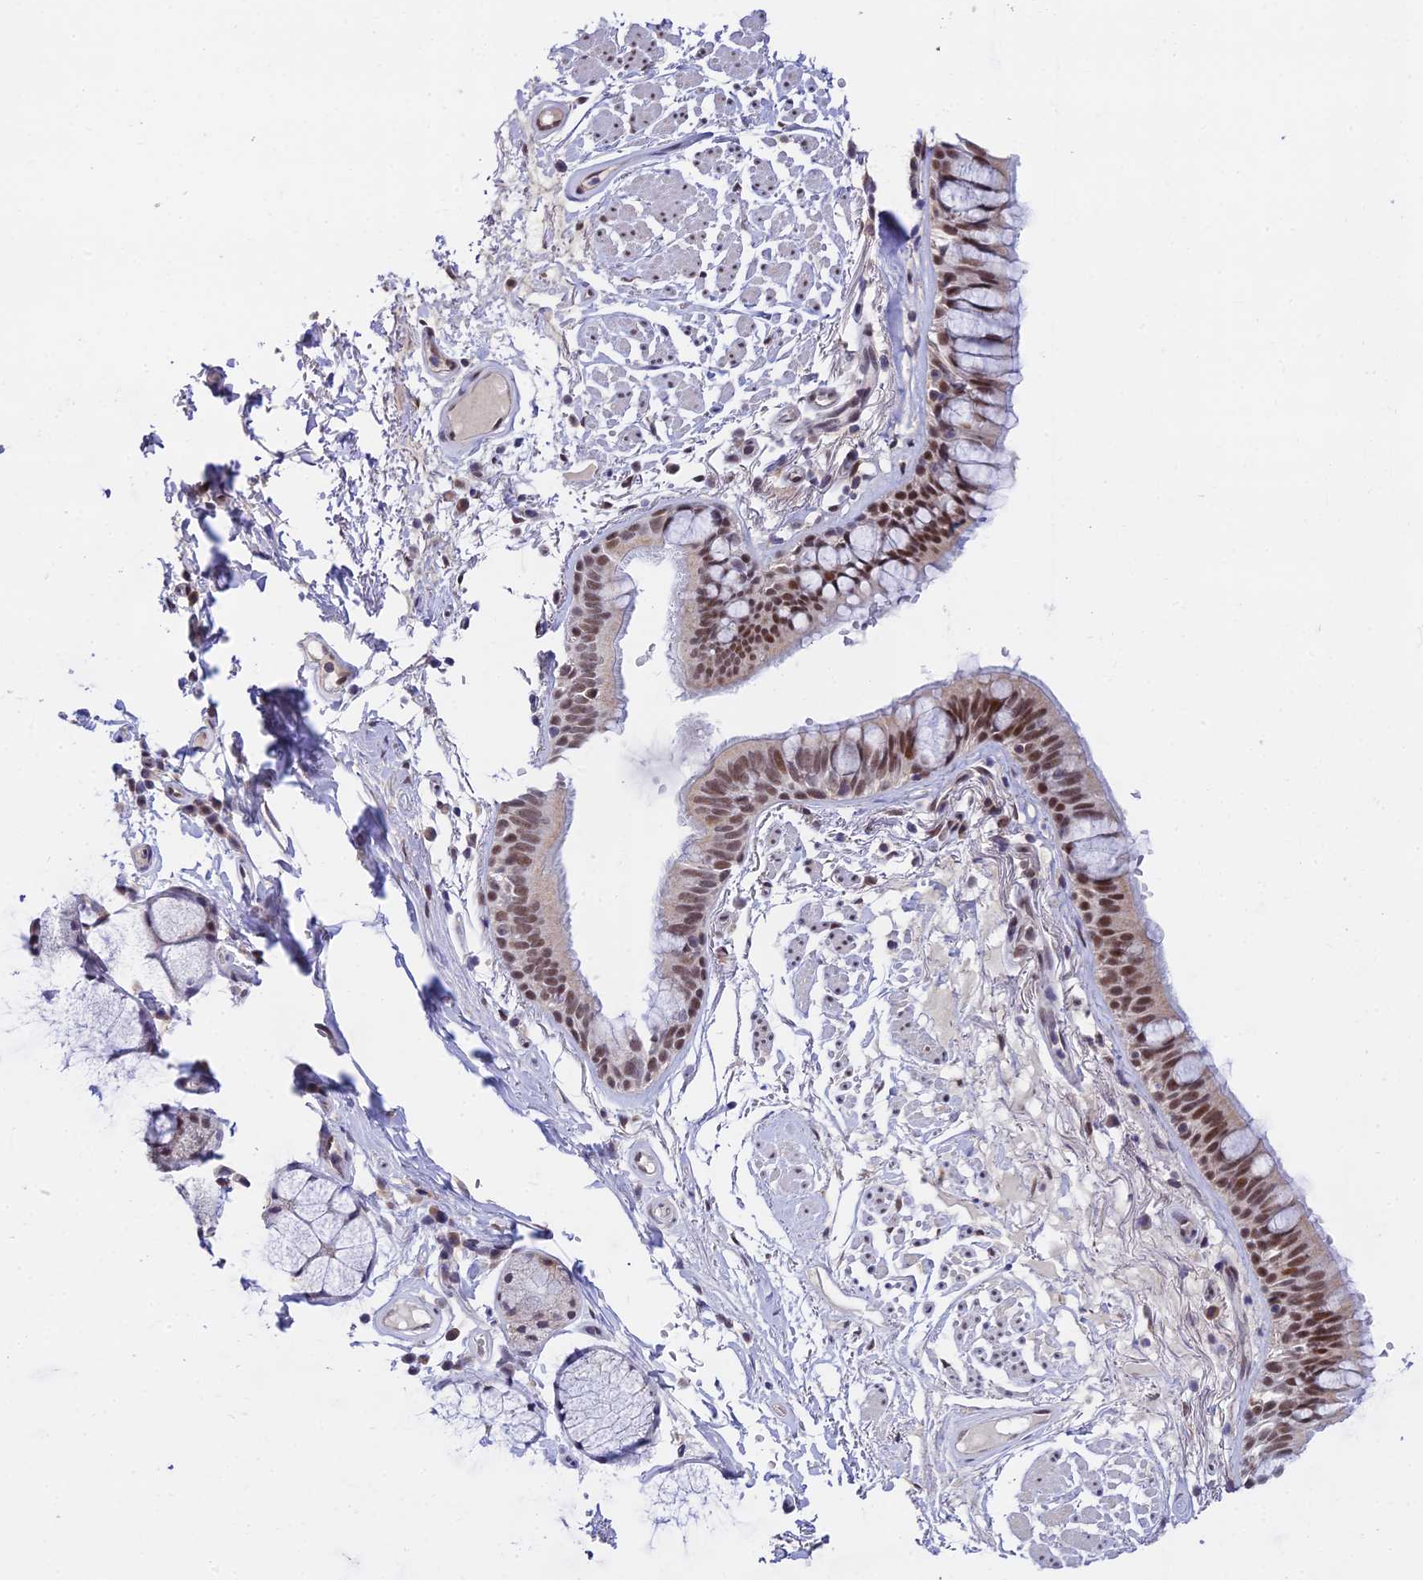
{"staining": {"intensity": "moderate", "quantity": ">75%", "location": "nuclear"}, "tissue": "bronchus", "cell_type": "Respiratory epithelial cells", "image_type": "normal", "snomed": [{"axis": "morphology", "description": "Normal tissue, NOS"}, {"axis": "topography", "description": "Bronchus"}], "caption": "The image exhibits immunohistochemical staining of benign bronchus. There is moderate nuclear staining is seen in about >75% of respiratory epithelial cells.", "gene": "C2orf49", "patient": {"sex": "male", "age": 70}}